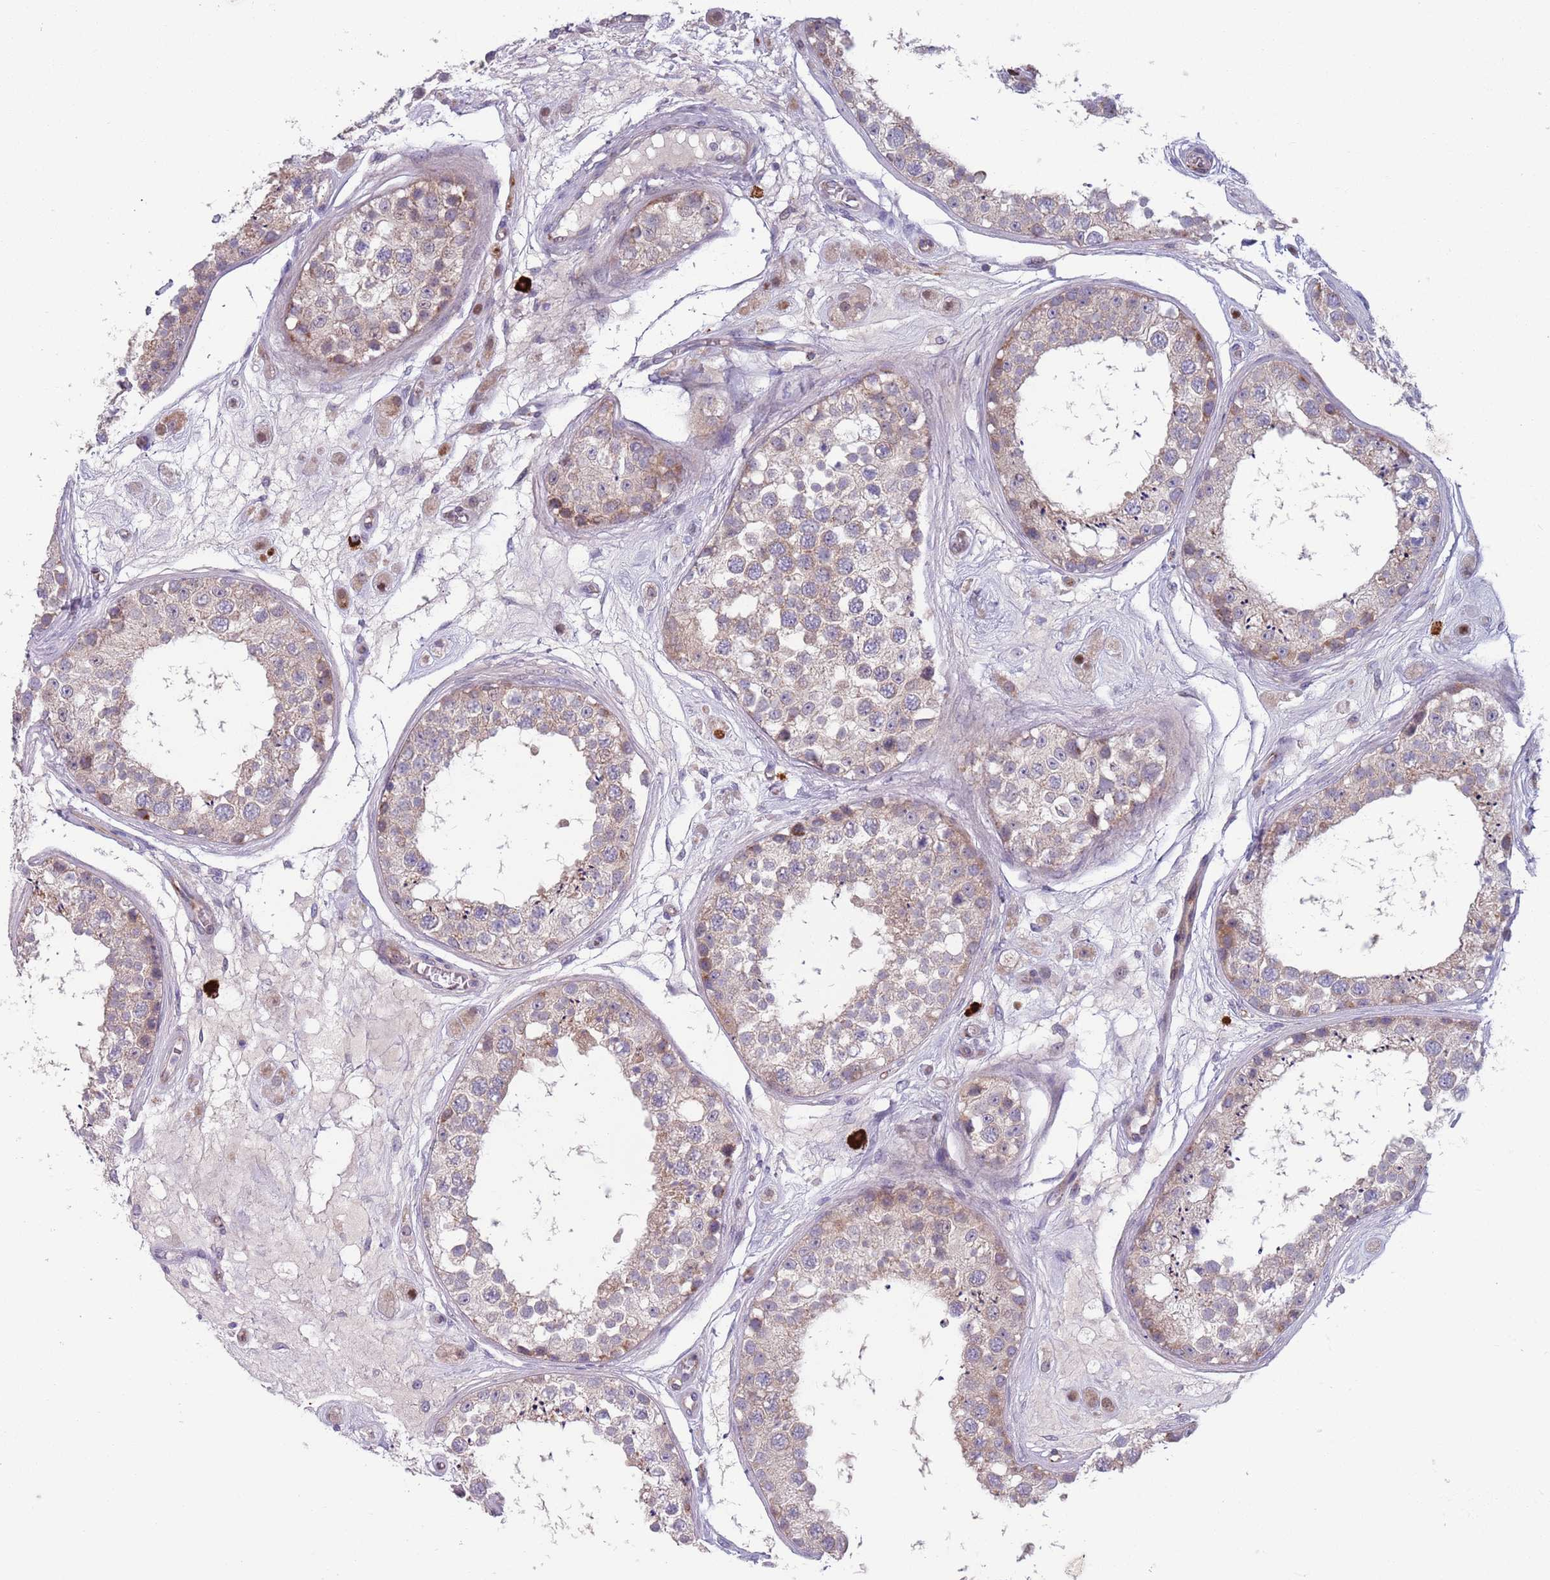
{"staining": {"intensity": "weak", "quantity": ">75%", "location": "cytoplasmic/membranous,nuclear"}, "tissue": "testis", "cell_type": "Cells in seminiferous ducts", "image_type": "normal", "snomed": [{"axis": "morphology", "description": "Normal tissue, NOS"}, {"axis": "topography", "description": "Testis"}], "caption": "High-magnification brightfield microscopy of normal testis stained with DAB (brown) and counterstained with hematoxylin (blue). cells in seminiferous ducts exhibit weak cytoplasmic/membranous,nuclear positivity is appreciated in about>75% of cells.", "gene": "TYW1B", "patient": {"sex": "male", "age": 25}}